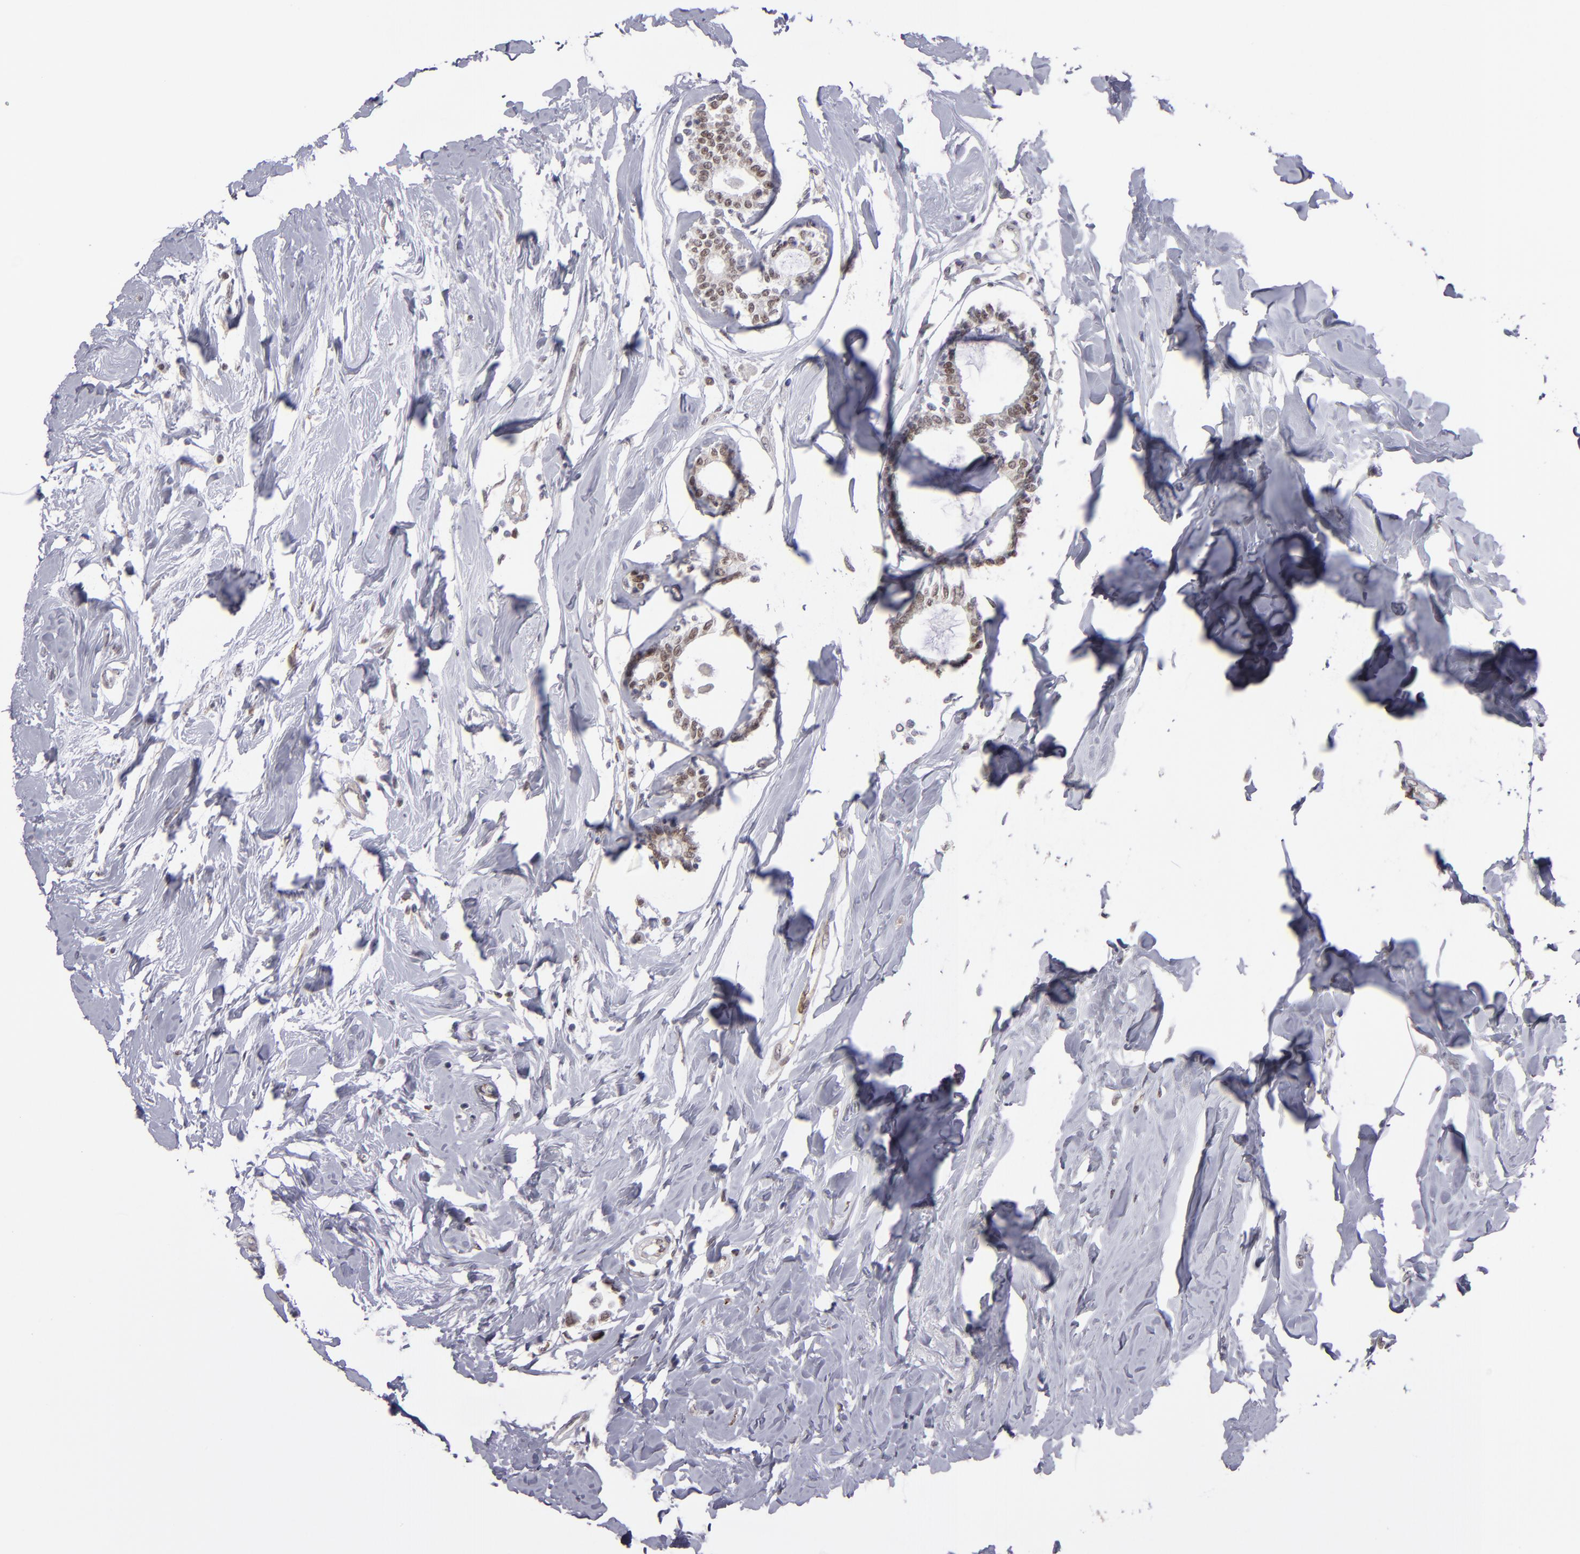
{"staining": {"intensity": "weak", "quantity": "25%-75%", "location": "nuclear"}, "tissue": "breast cancer", "cell_type": "Tumor cells", "image_type": "cancer", "snomed": [{"axis": "morphology", "description": "Lobular carcinoma"}, {"axis": "topography", "description": "Breast"}], "caption": "An image showing weak nuclear staining in approximately 25%-75% of tumor cells in breast lobular carcinoma, as visualized by brown immunohistochemical staining.", "gene": "RREB1", "patient": {"sex": "female", "age": 51}}